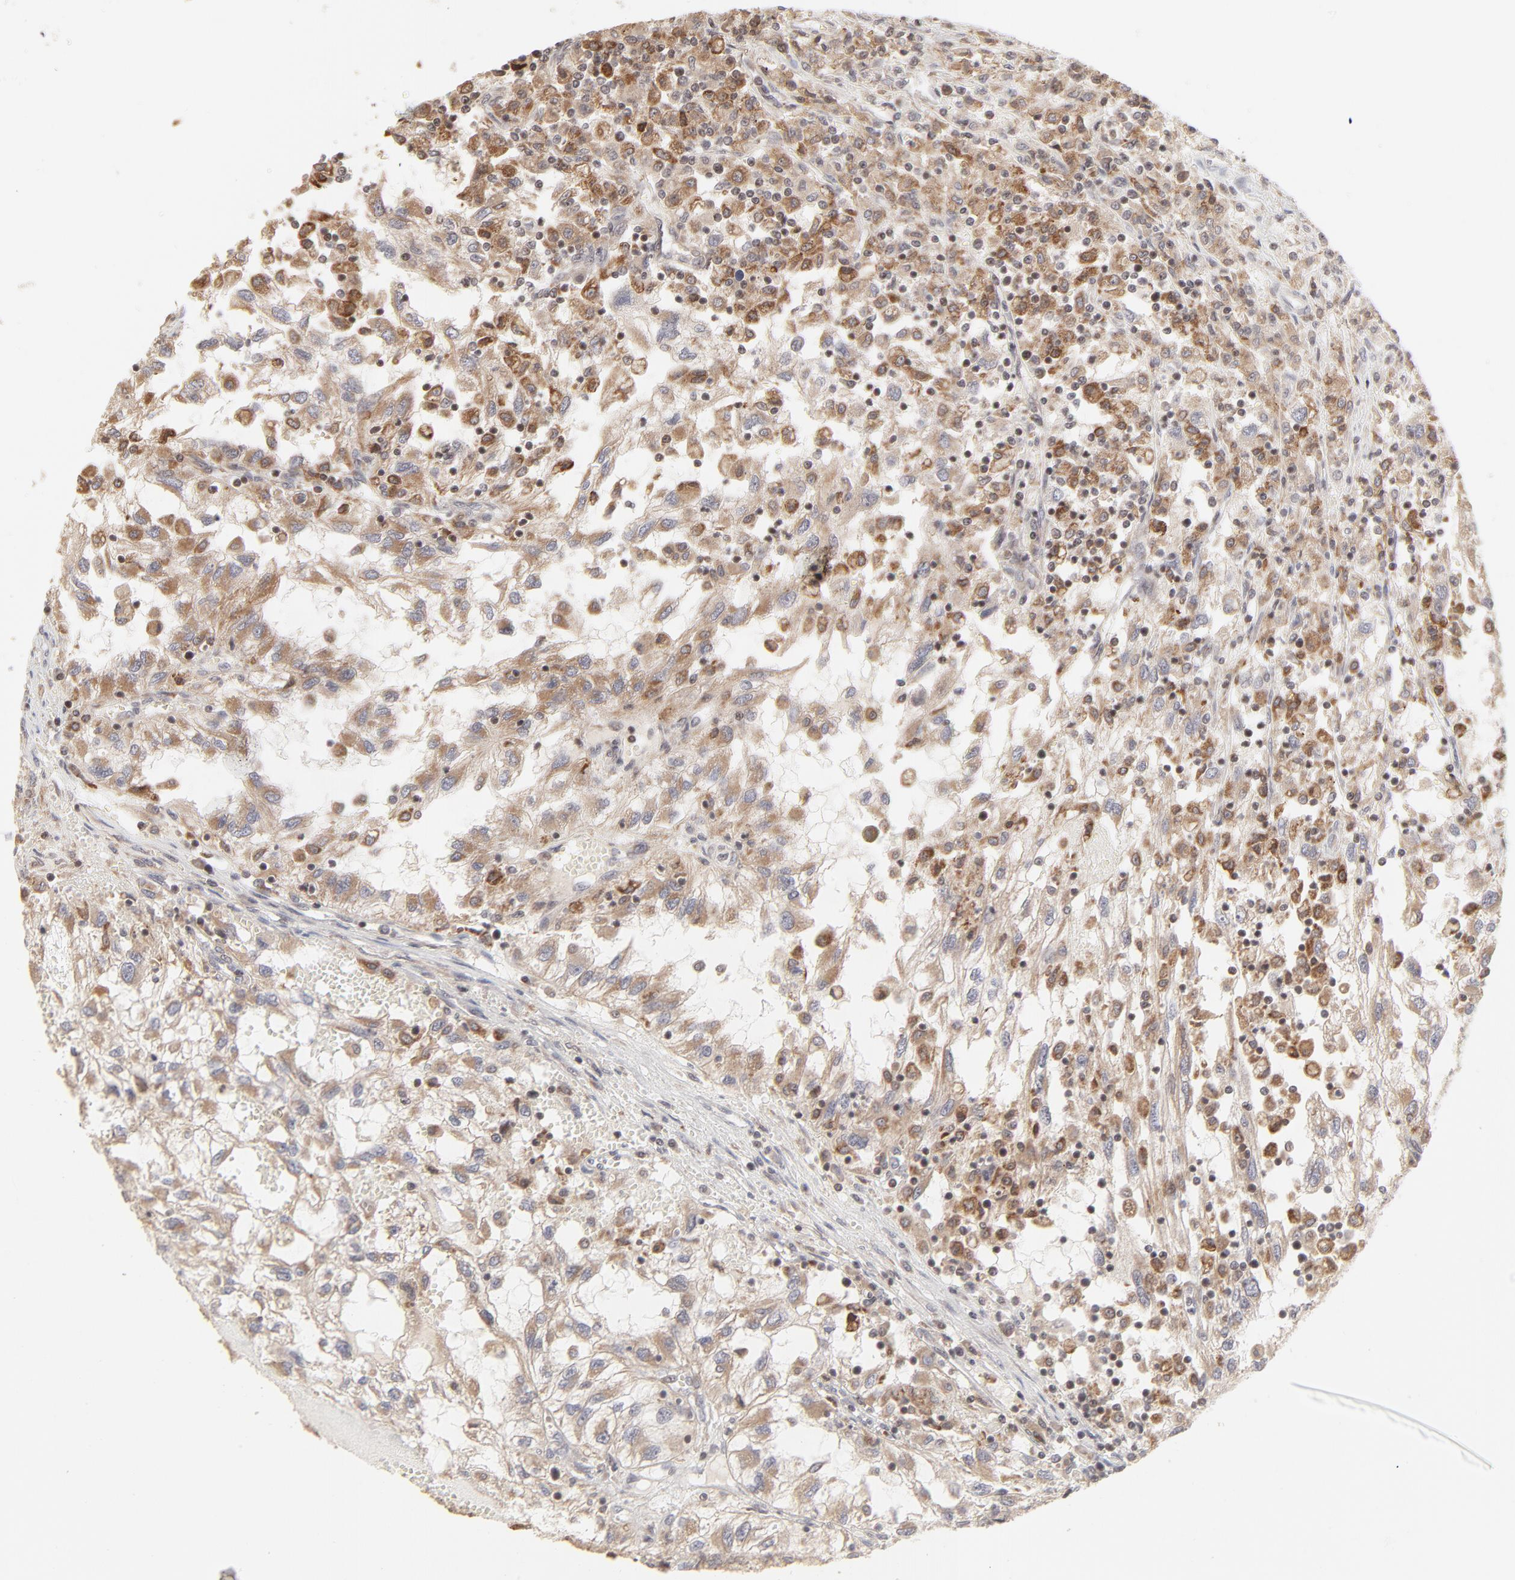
{"staining": {"intensity": "moderate", "quantity": "25%-75%", "location": "cytoplasmic/membranous"}, "tissue": "renal cancer", "cell_type": "Tumor cells", "image_type": "cancer", "snomed": [{"axis": "morphology", "description": "Normal tissue, NOS"}, {"axis": "morphology", "description": "Adenocarcinoma, NOS"}, {"axis": "topography", "description": "Kidney"}], "caption": "Tumor cells reveal medium levels of moderate cytoplasmic/membranous expression in approximately 25%-75% of cells in human renal cancer (adenocarcinoma). (DAB = brown stain, brightfield microscopy at high magnification).", "gene": "ARIH1", "patient": {"sex": "male", "age": 71}}